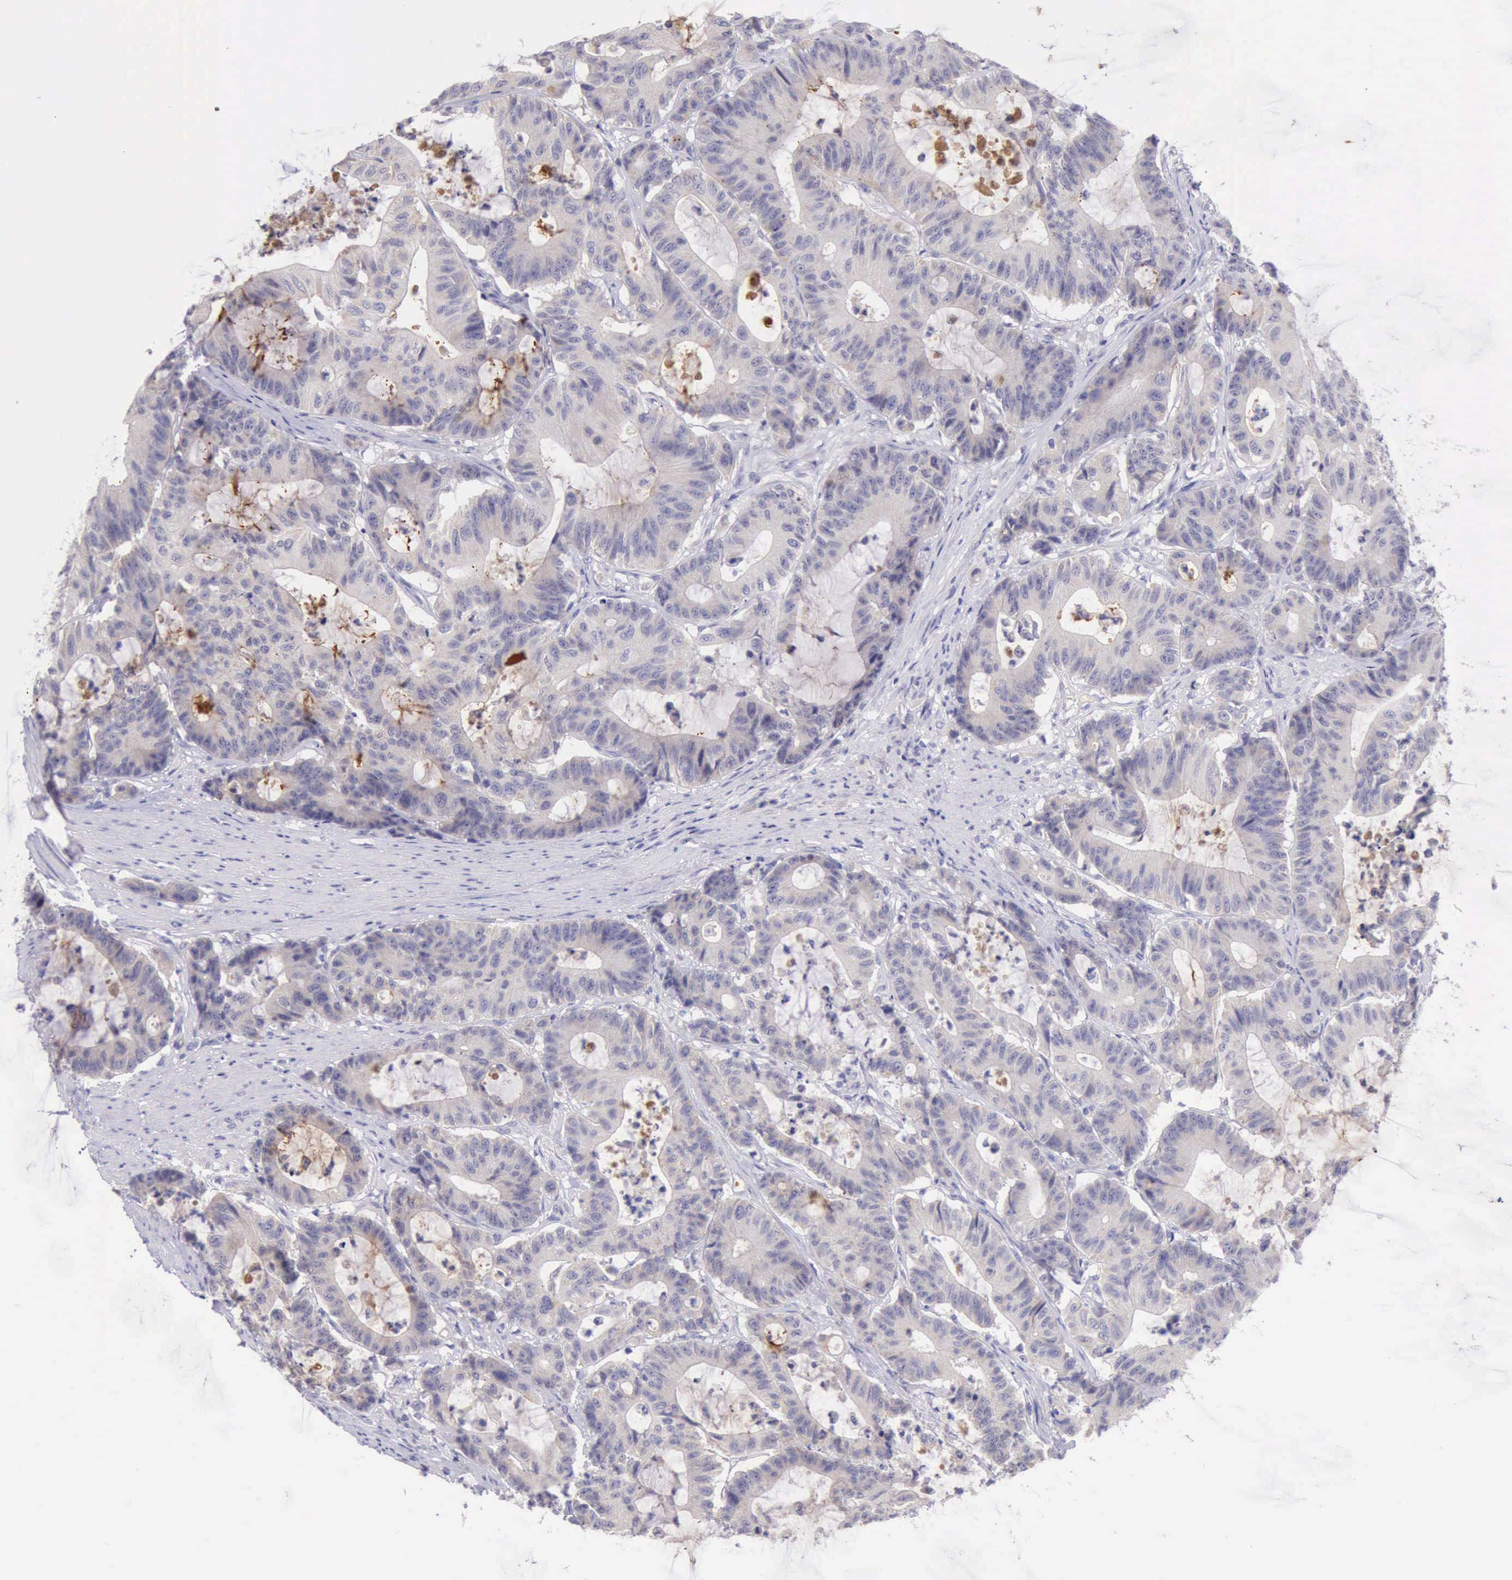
{"staining": {"intensity": "negative", "quantity": "none", "location": "none"}, "tissue": "colorectal cancer", "cell_type": "Tumor cells", "image_type": "cancer", "snomed": [{"axis": "morphology", "description": "Adenocarcinoma, NOS"}, {"axis": "topography", "description": "Colon"}], "caption": "The immunohistochemistry (IHC) image has no significant expression in tumor cells of adenocarcinoma (colorectal) tissue.", "gene": "LRFN5", "patient": {"sex": "female", "age": 84}}